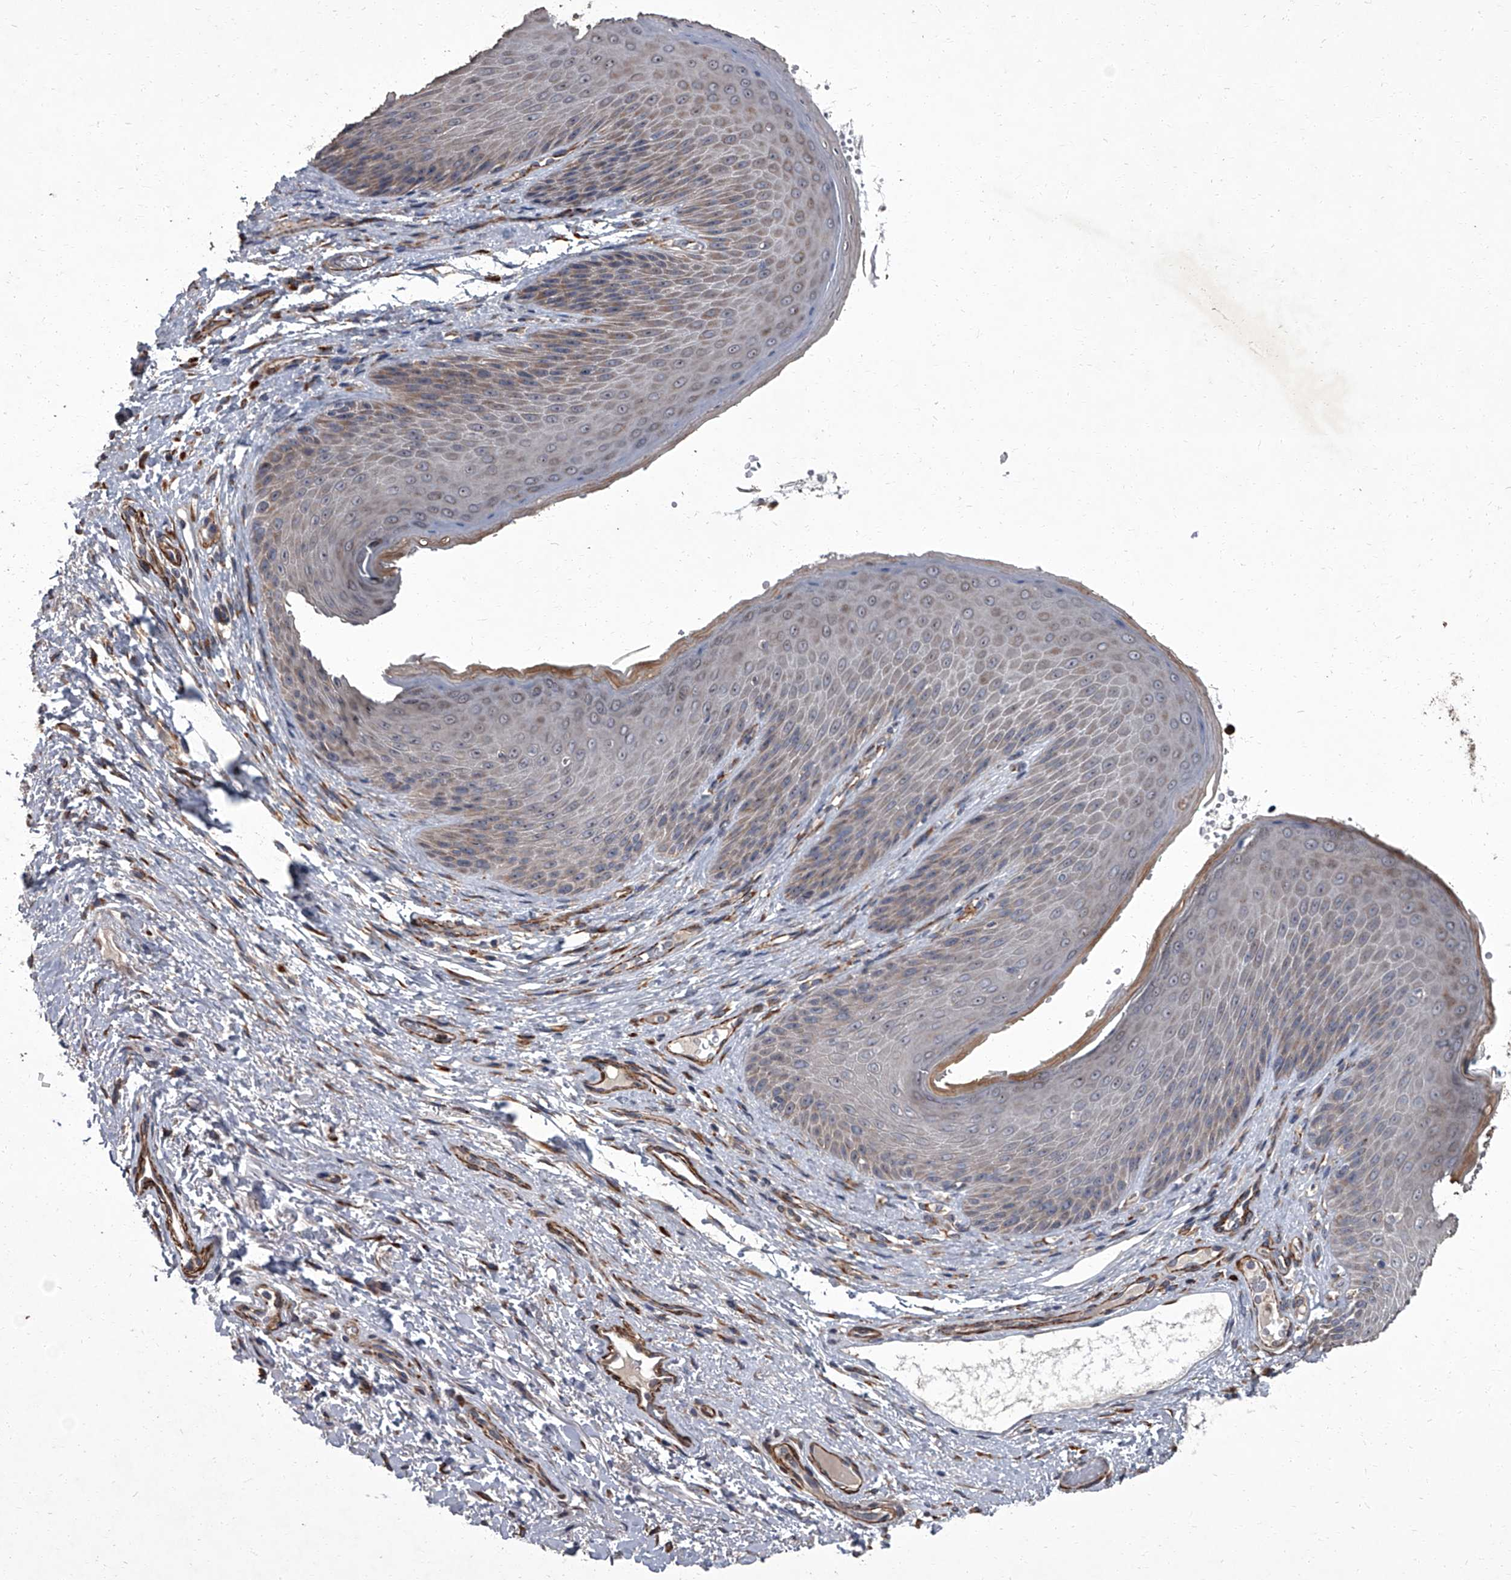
{"staining": {"intensity": "weak", "quantity": "25%-75%", "location": "cytoplasmic/membranous"}, "tissue": "skin", "cell_type": "Epidermal cells", "image_type": "normal", "snomed": [{"axis": "morphology", "description": "Normal tissue, NOS"}, {"axis": "topography", "description": "Anal"}], "caption": "High-power microscopy captured an immunohistochemistry image of unremarkable skin, revealing weak cytoplasmic/membranous staining in approximately 25%-75% of epidermal cells. Nuclei are stained in blue.", "gene": "SIRT4", "patient": {"sex": "male", "age": 74}}